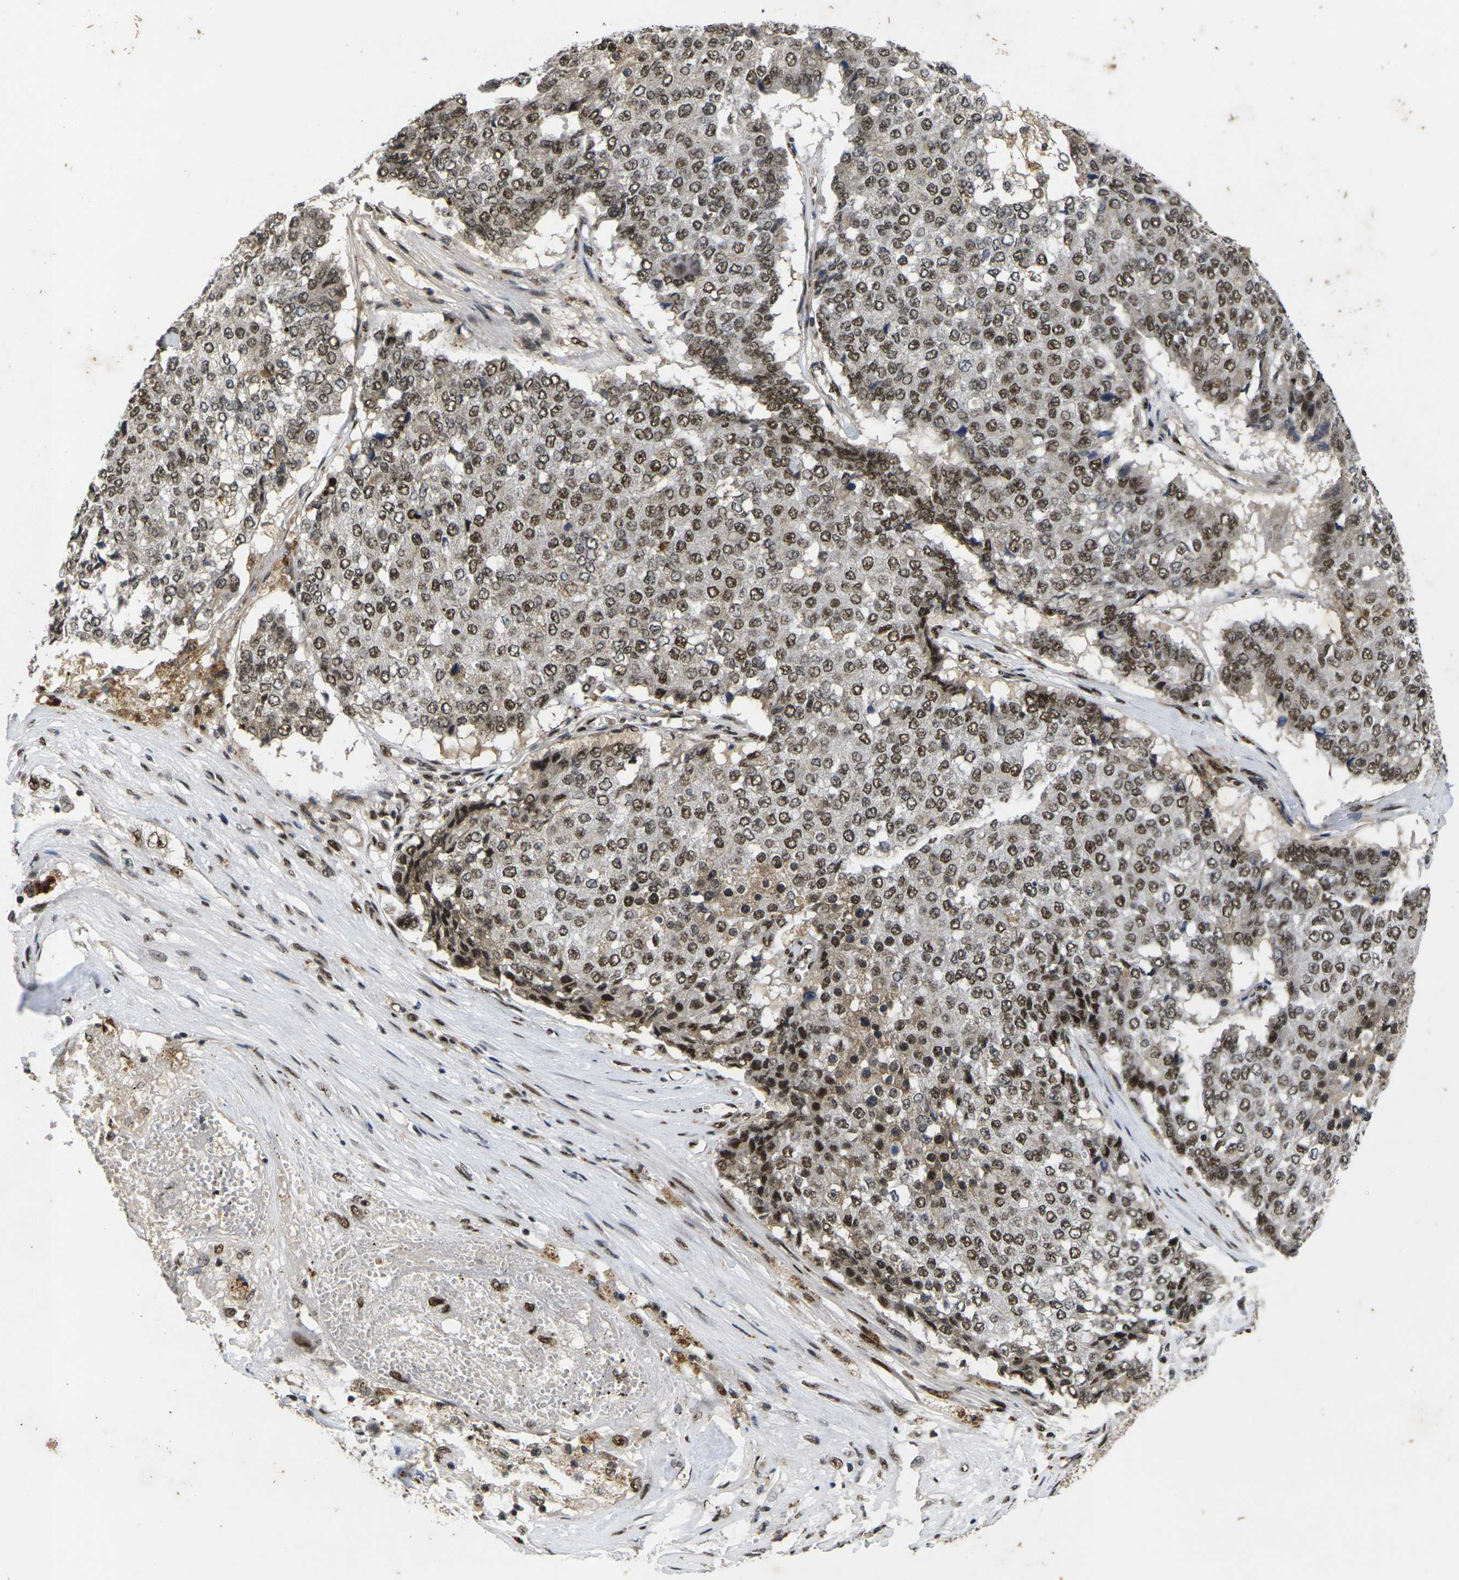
{"staining": {"intensity": "strong", "quantity": ">75%", "location": "nuclear"}, "tissue": "pancreatic cancer", "cell_type": "Tumor cells", "image_type": "cancer", "snomed": [{"axis": "morphology", "description": "Adenocarcinoma, NOS"}, {"axis": "topography", "description": "Pancreas"}], "caption": "Protein staining of pancreatic adenocarcinoma tissue demonstrates strong nuclear expression in about >75% of tumor cells.", "gene": "GTF2E1", "patient": {"sex": "male", "age": 50}}